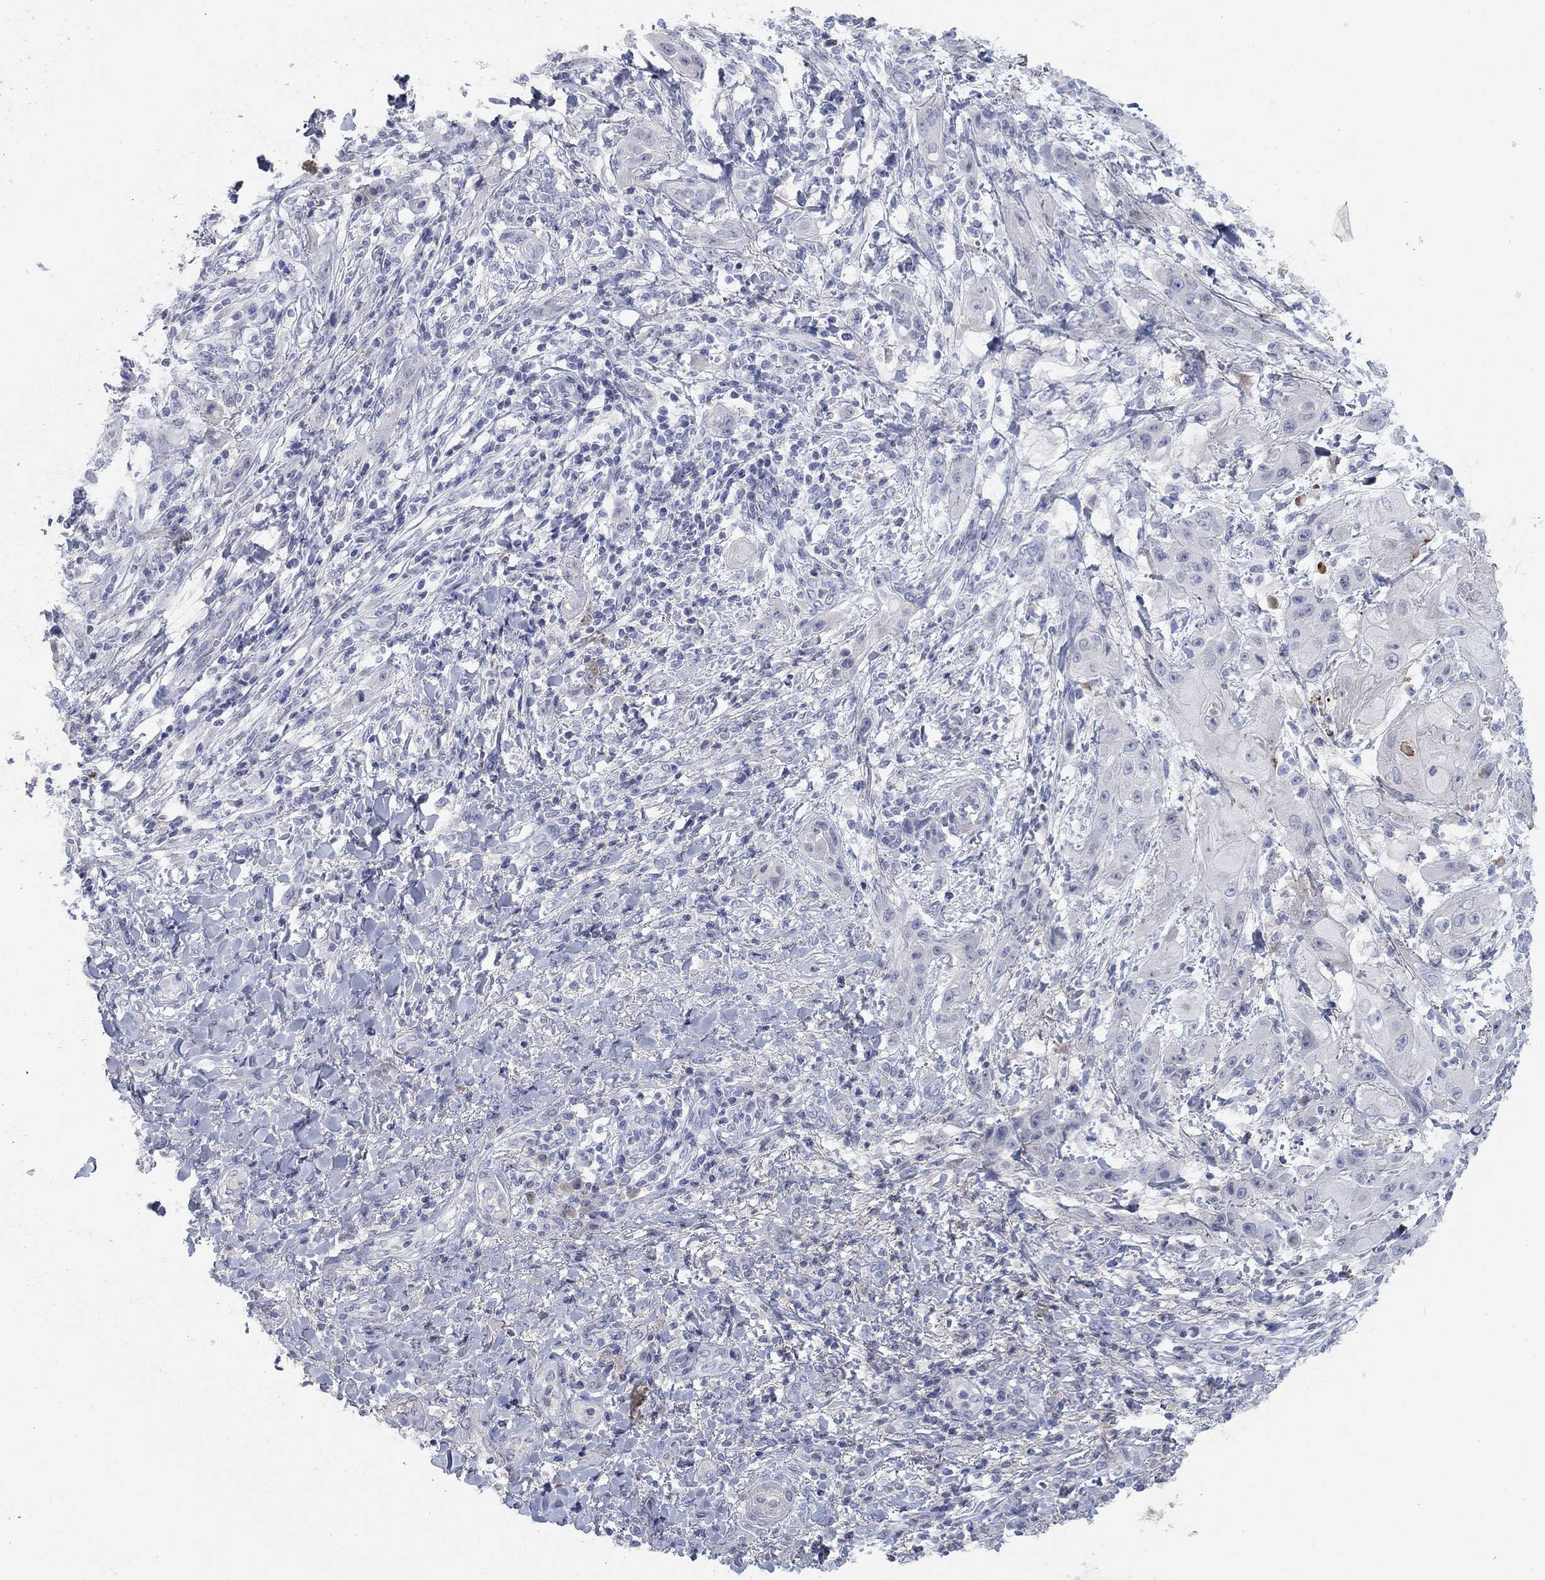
{"staining": {"intensity": "negative", "quantity": "none", "location": "none"}, "tissue": "skin cancer", "cell_type": "Tumor cells", "image_type": "cancer", "snomed": [{"axis": "morphology", "description": "Squamous cell carcinoma, NOS"}, {"axis": "topography", "description": "Skin"}], "caption": "Tumor cells are negative for brown protein staining in squamous cell carcinoma (skin).", "gene": "TMEM249", "patient": {"sex": "male", "age": 62}}